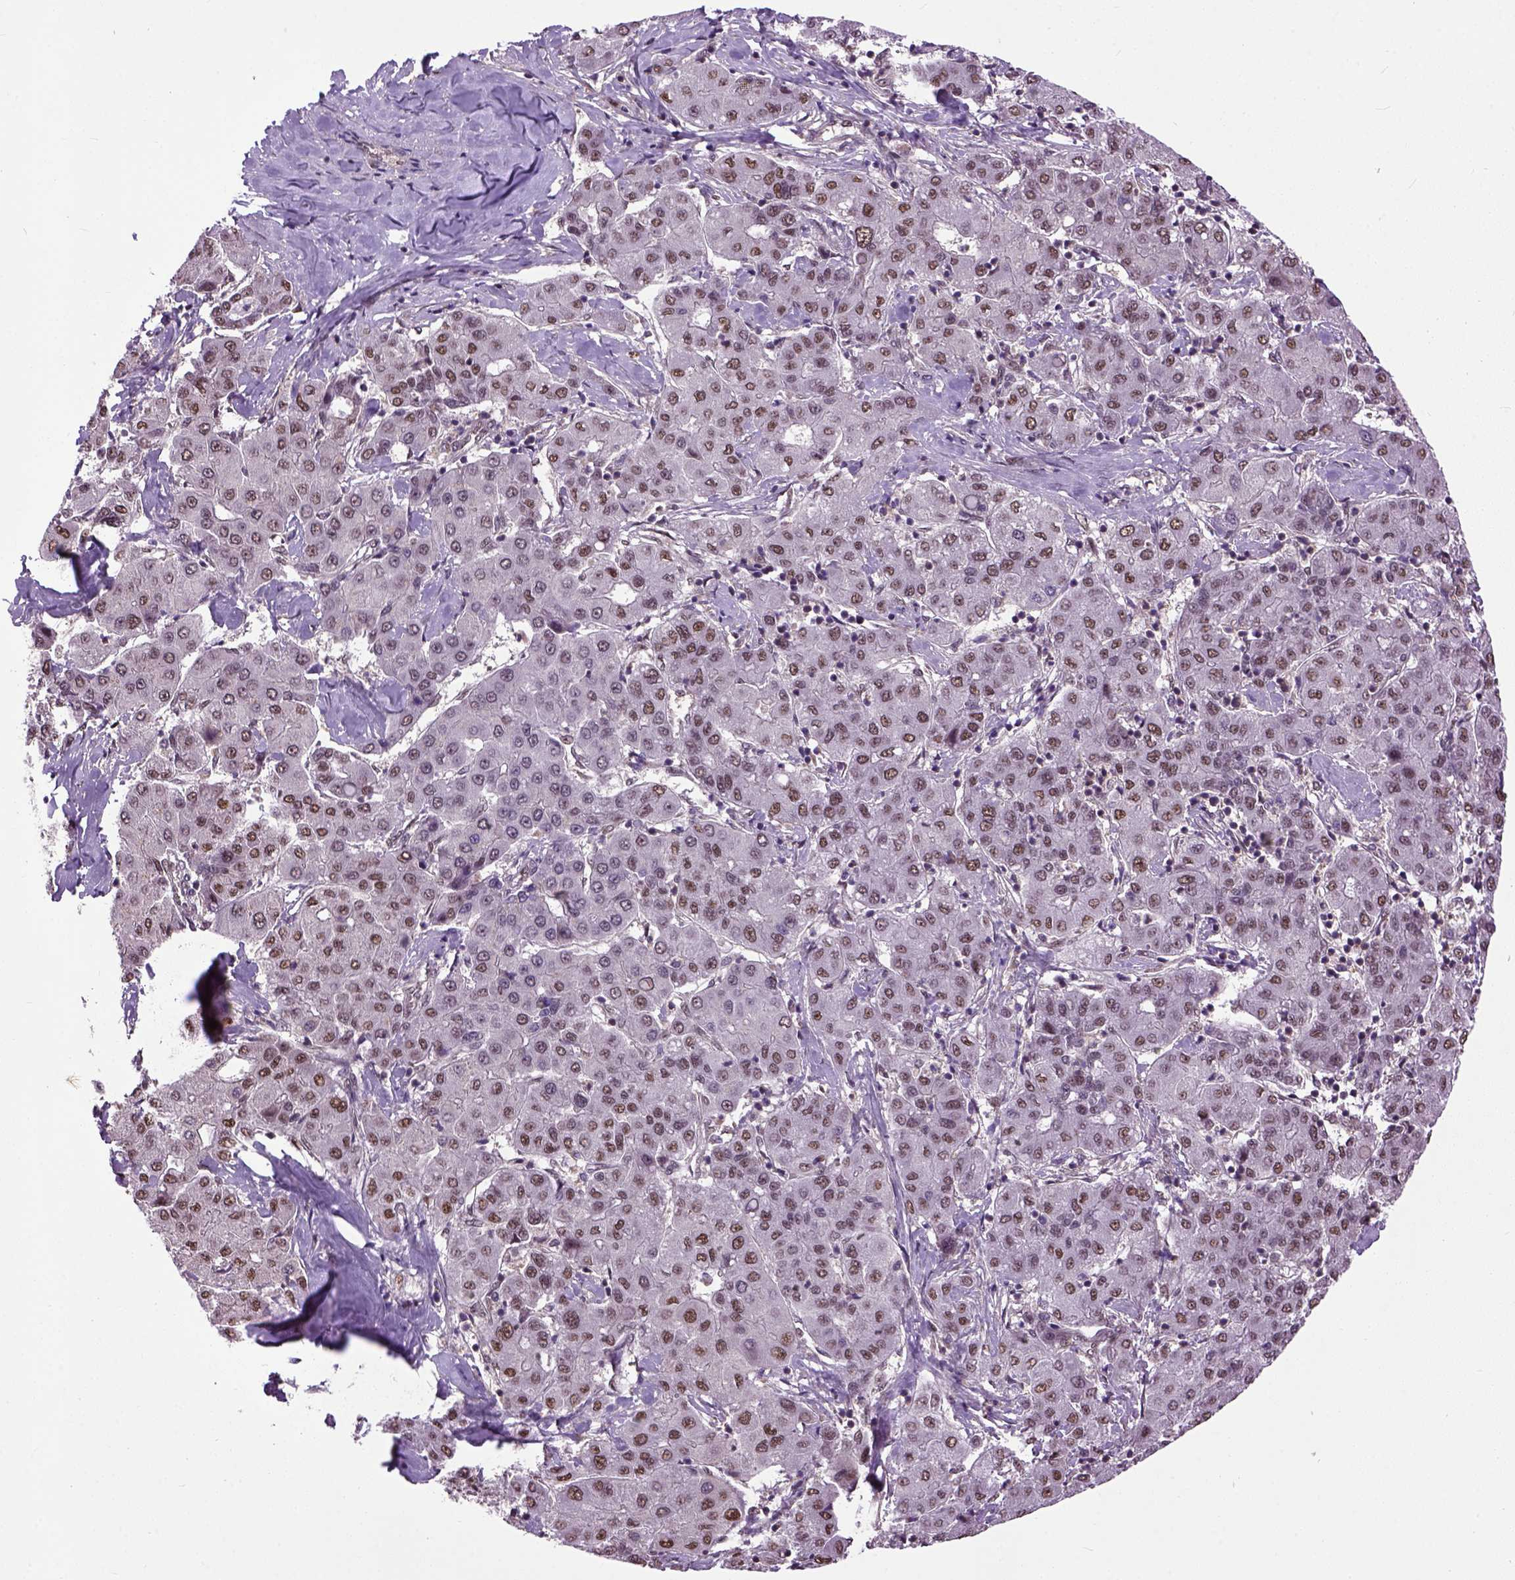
{"staining": {"intensity": "moderate", "quantity": ">75%", "location": "nuclear"}, "tissue": "liver cancer", "cell_type": "Tumor cells", "image_type": "cancer", "snomed": [{"axis": "morphology", "description": "Carcinoma, Hepatocellular, NOS"}, {"axis": "topography", "description": "Liver"}], "caption": "Immunohistochemistry (IHC) photomicrograph of neoplastic tissue: liver cancer (hepatocellular carcinoma) stained using immunohistochemistry (IHC) exhibits medium levels of moderate protein expression localized specifically in the nuclear of tumor cells, appearing as a nuclear brown color.", "gene": "UBA3", "patient": {"sex": "male", "age": 65}}